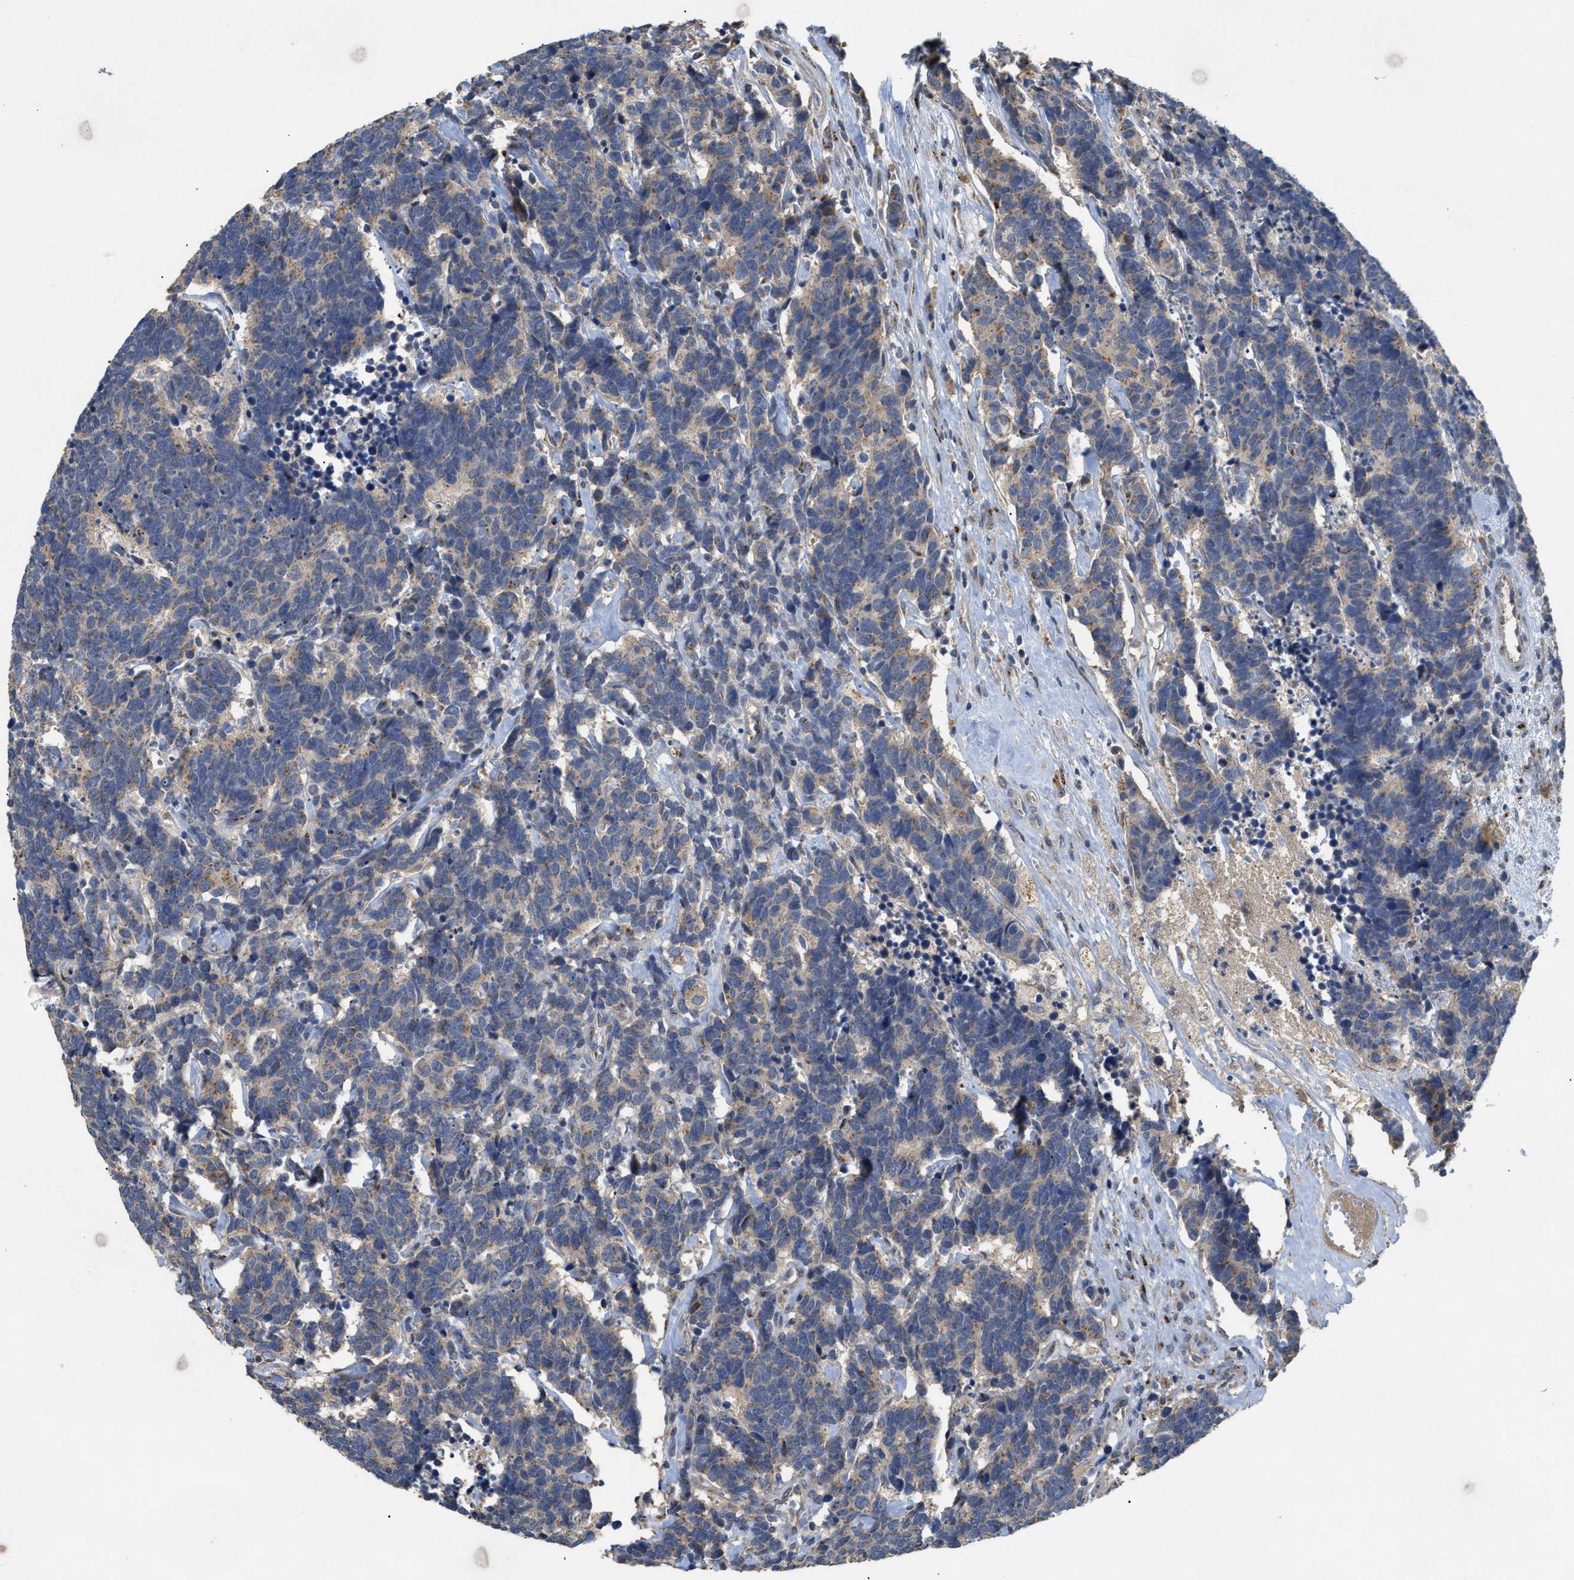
{"staining": {"intensity": "weak", "quantity": "25%-75%", "location": "cytoplasmic/membranous"}, "tissue": "carcinoid", "cell_type": "Tumor cells", "image_type": "cancer", "snomed": [{"axis": "morphology", "description": "Carcinoma, NOS"}, {"axis": "morphology", "description": "Carcinoid, malignant, NOS"}, {"axis": "topography", "description": "Urinary bladder"}], "caption": "This is a micrograph of immunohistochemistry staining of carcinoma, which shows weak staining in the cytoplasmic/membranous of tumor cells.", "gene": "SIK2", "patient": {"sex": "male", "age": 57}}